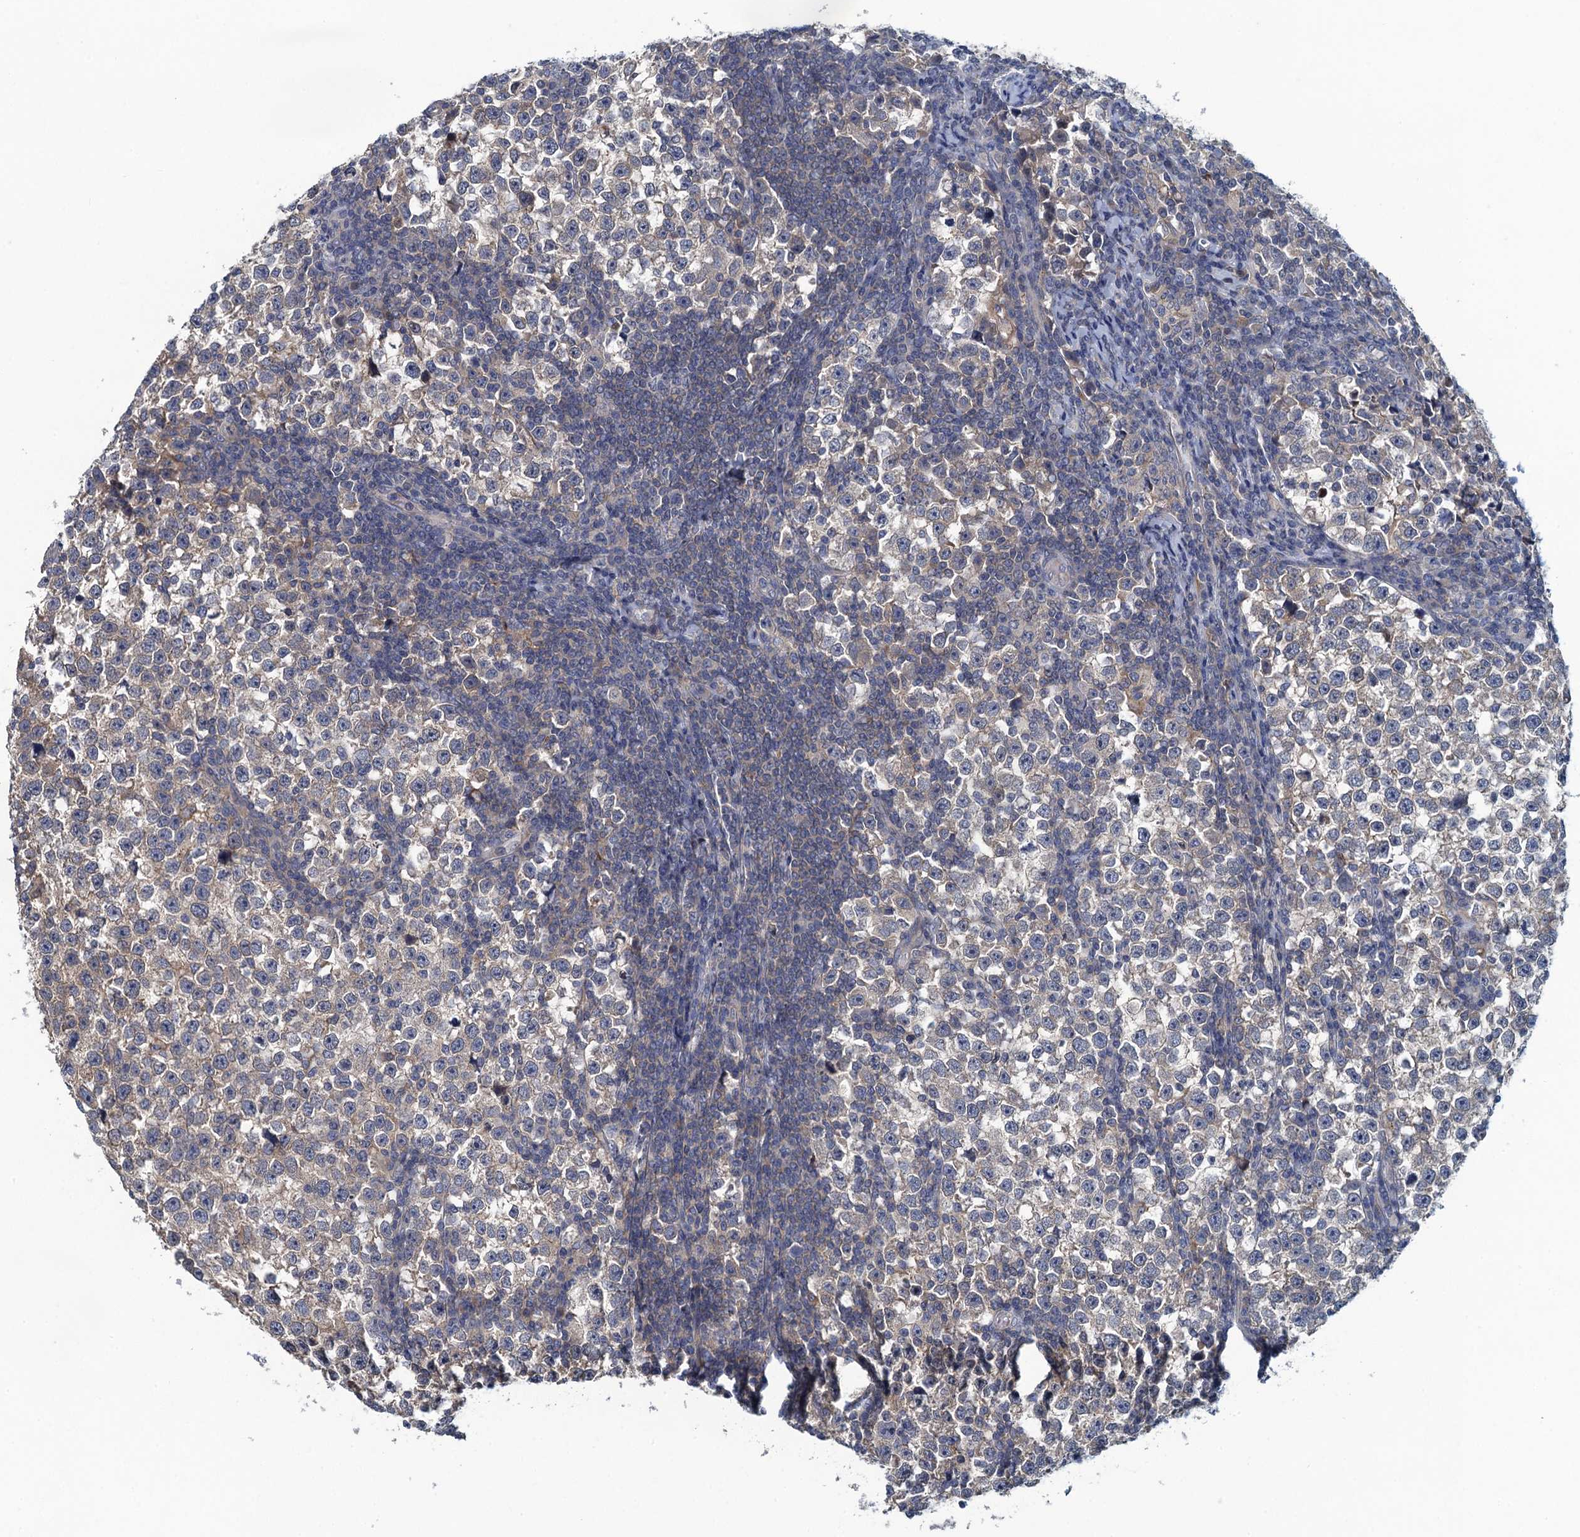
{"staining": {"intensity": "weak", "quantity": "<25%", "location": "cytoplasmic/membranous"}, "tissue": "testis cancer", "cell_type": "Tumor cells", "image_type": "cancer", "snomed": [{"axis": "morphology", "description": "Normal tissue, NOS"}, {"axis": "morphology", "description": "Seminoma, NOS"}, {"axis": "topography", "description": "Testis"}], "caption": "Image shows no significant protein staining in tumor cells of seminoma (testis).", "gene": "NCKAP1L", "patient": {"sex": "male", "age": 43}}